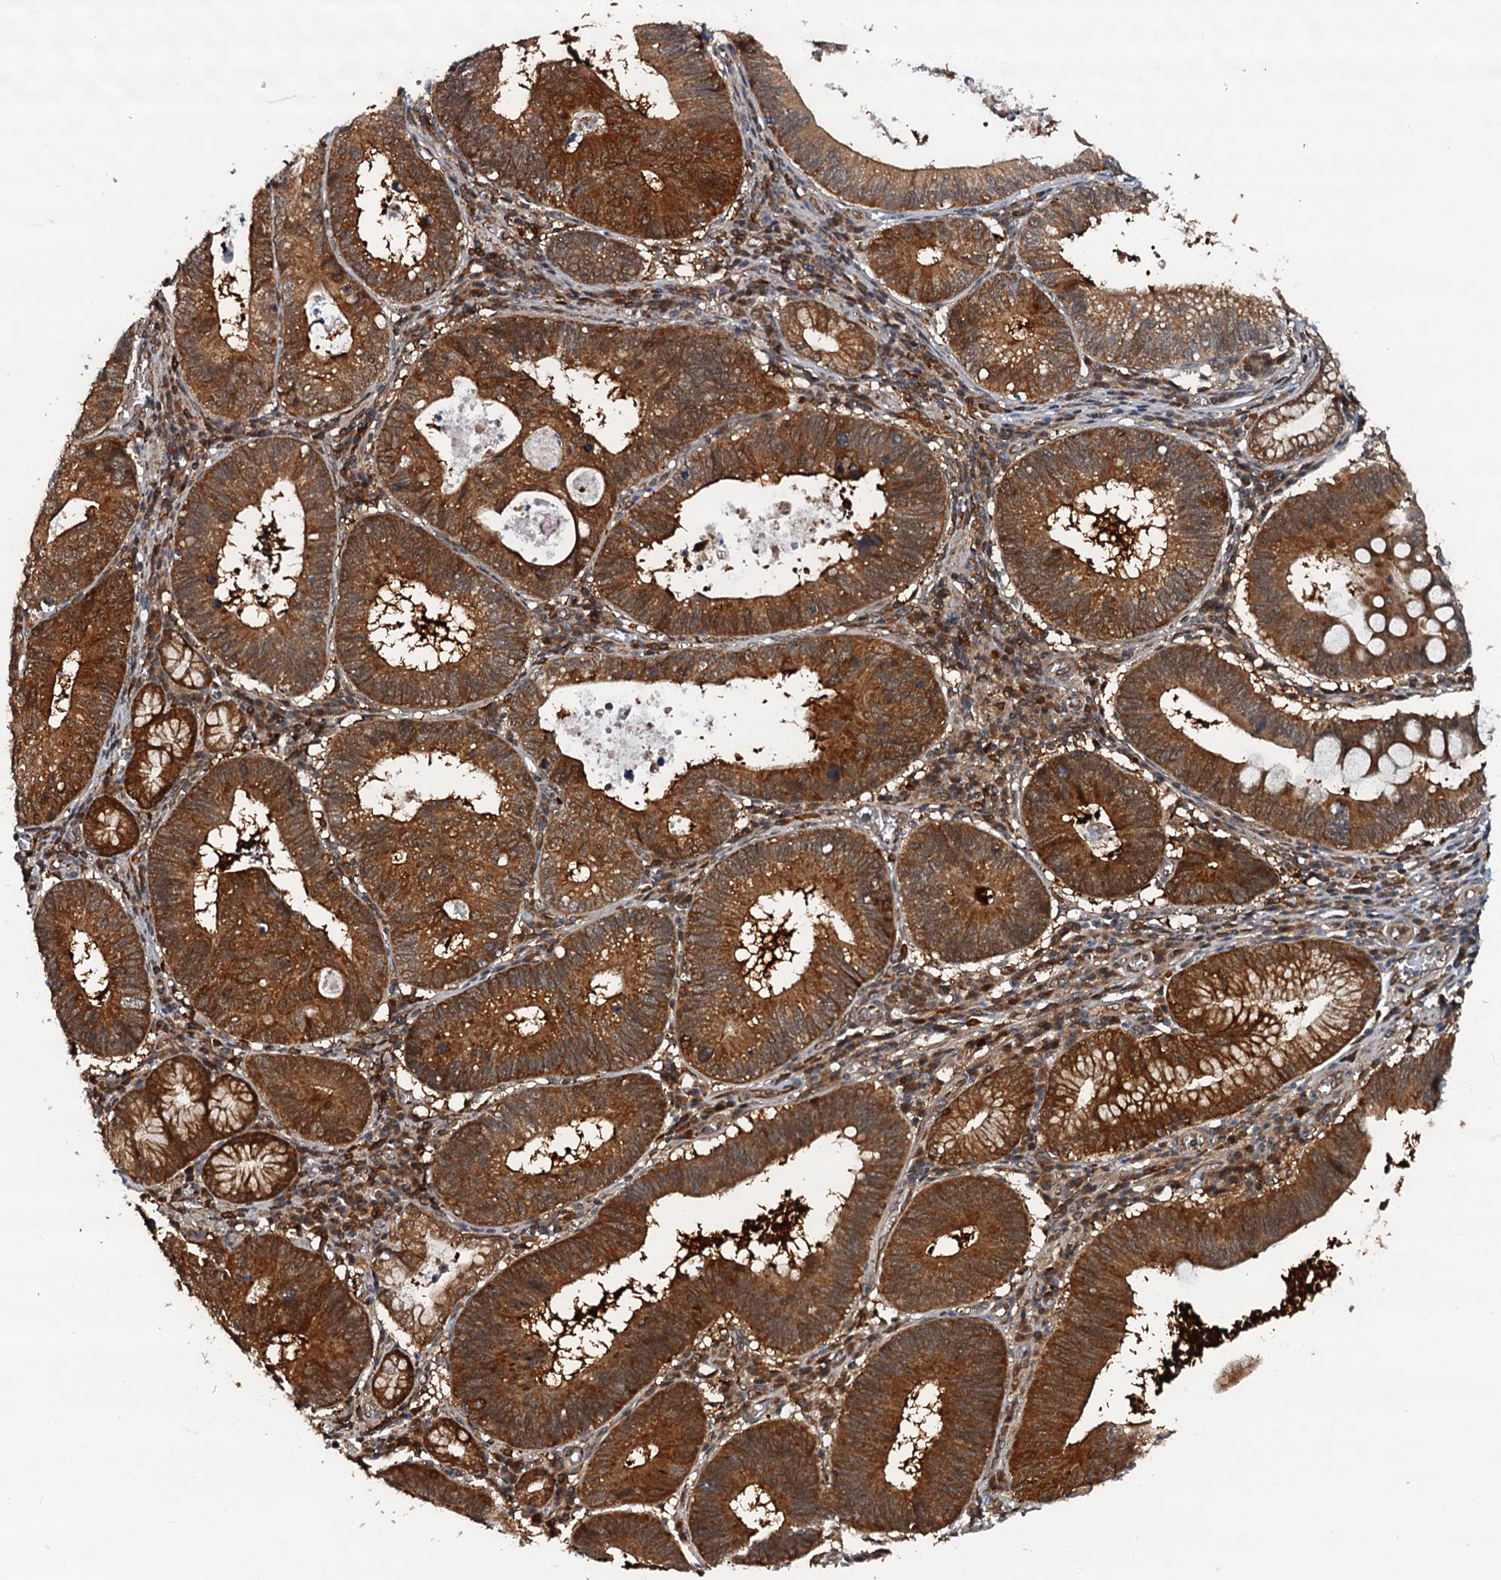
{"staining": {"intensity": "strong", "quantity": ">75%", "location": "cytoplasmic/membranous"}, "tissue": "stomach cancer", "cell_type": "Tumor cells", "image_type": "cancer", "snomed": [{"axis": "morphology", "description": "Adenocarcinoma, NOS"}, {"axis": "topography", "description": "Stomach"}], "caption": "Protein analysis of adenocarcinoma (stomach) tissue reveals strong cytoplasmic/membranous expression in about >75% of tumor cells. The staining is performed using DAB brown chromogen to label protein expression. The nuclei are counter-stained blue using hematoxylin.", "gene": "AAGAB", "patient": {"sex": "male", "age": 59}}